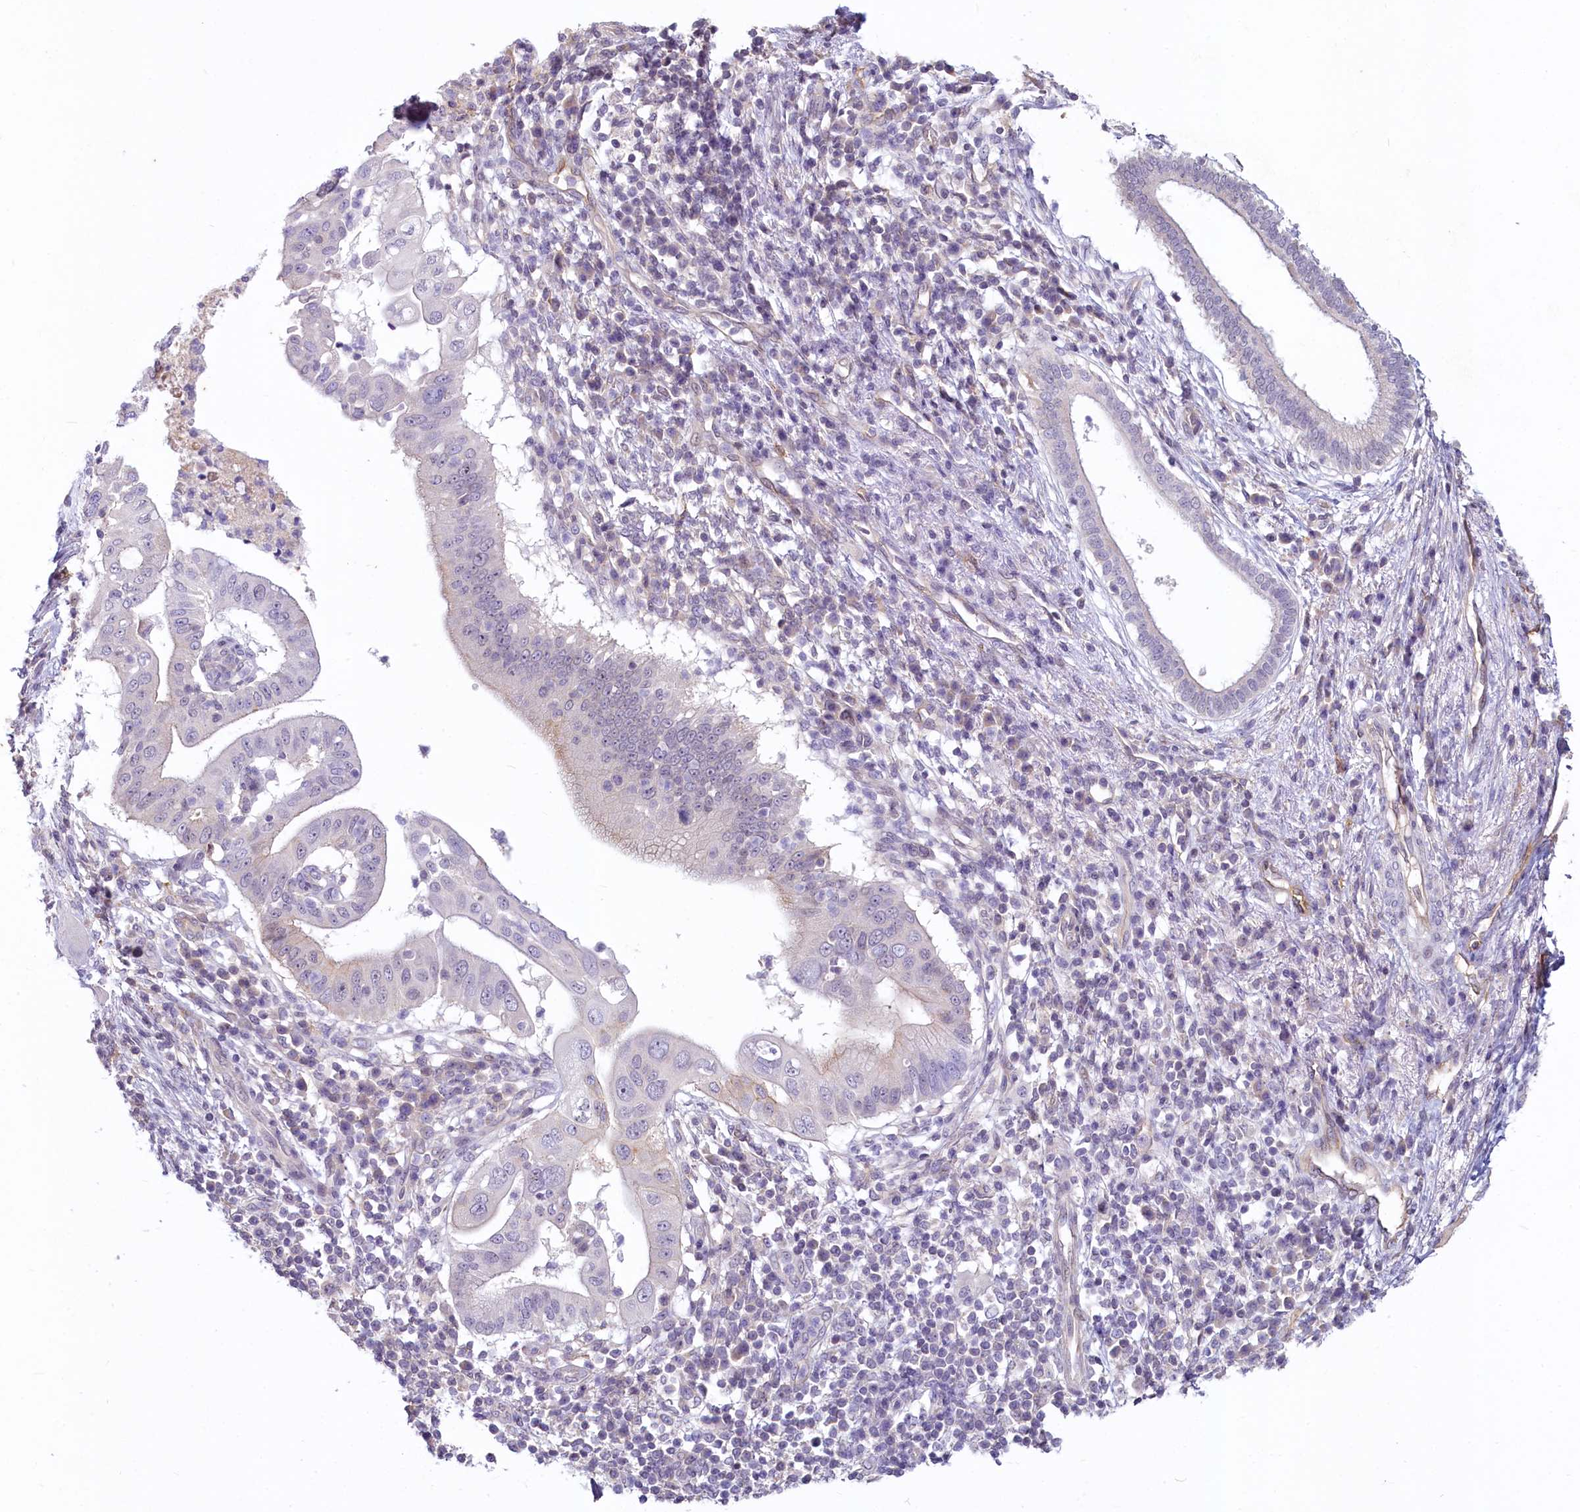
{"staining": {"intensity": "negative", "quantity": "none", "location": "none"}, "tissue": "pancreatic cancer", "cell_type": "Tumor cells", "image_type": "cancer", "snomed": [{"axis": "morphology", "description": "Adenocarcinoma, NOS"}, {"axis": "topography", "description": "Pancreas"}], "caption": "Micrograph shows no protein expression in tumor cells of pancreatic cancer (adenocarcinoma) tissue.", "gene": "PROCR", "patient": {"sex": "male", "age": 68}}